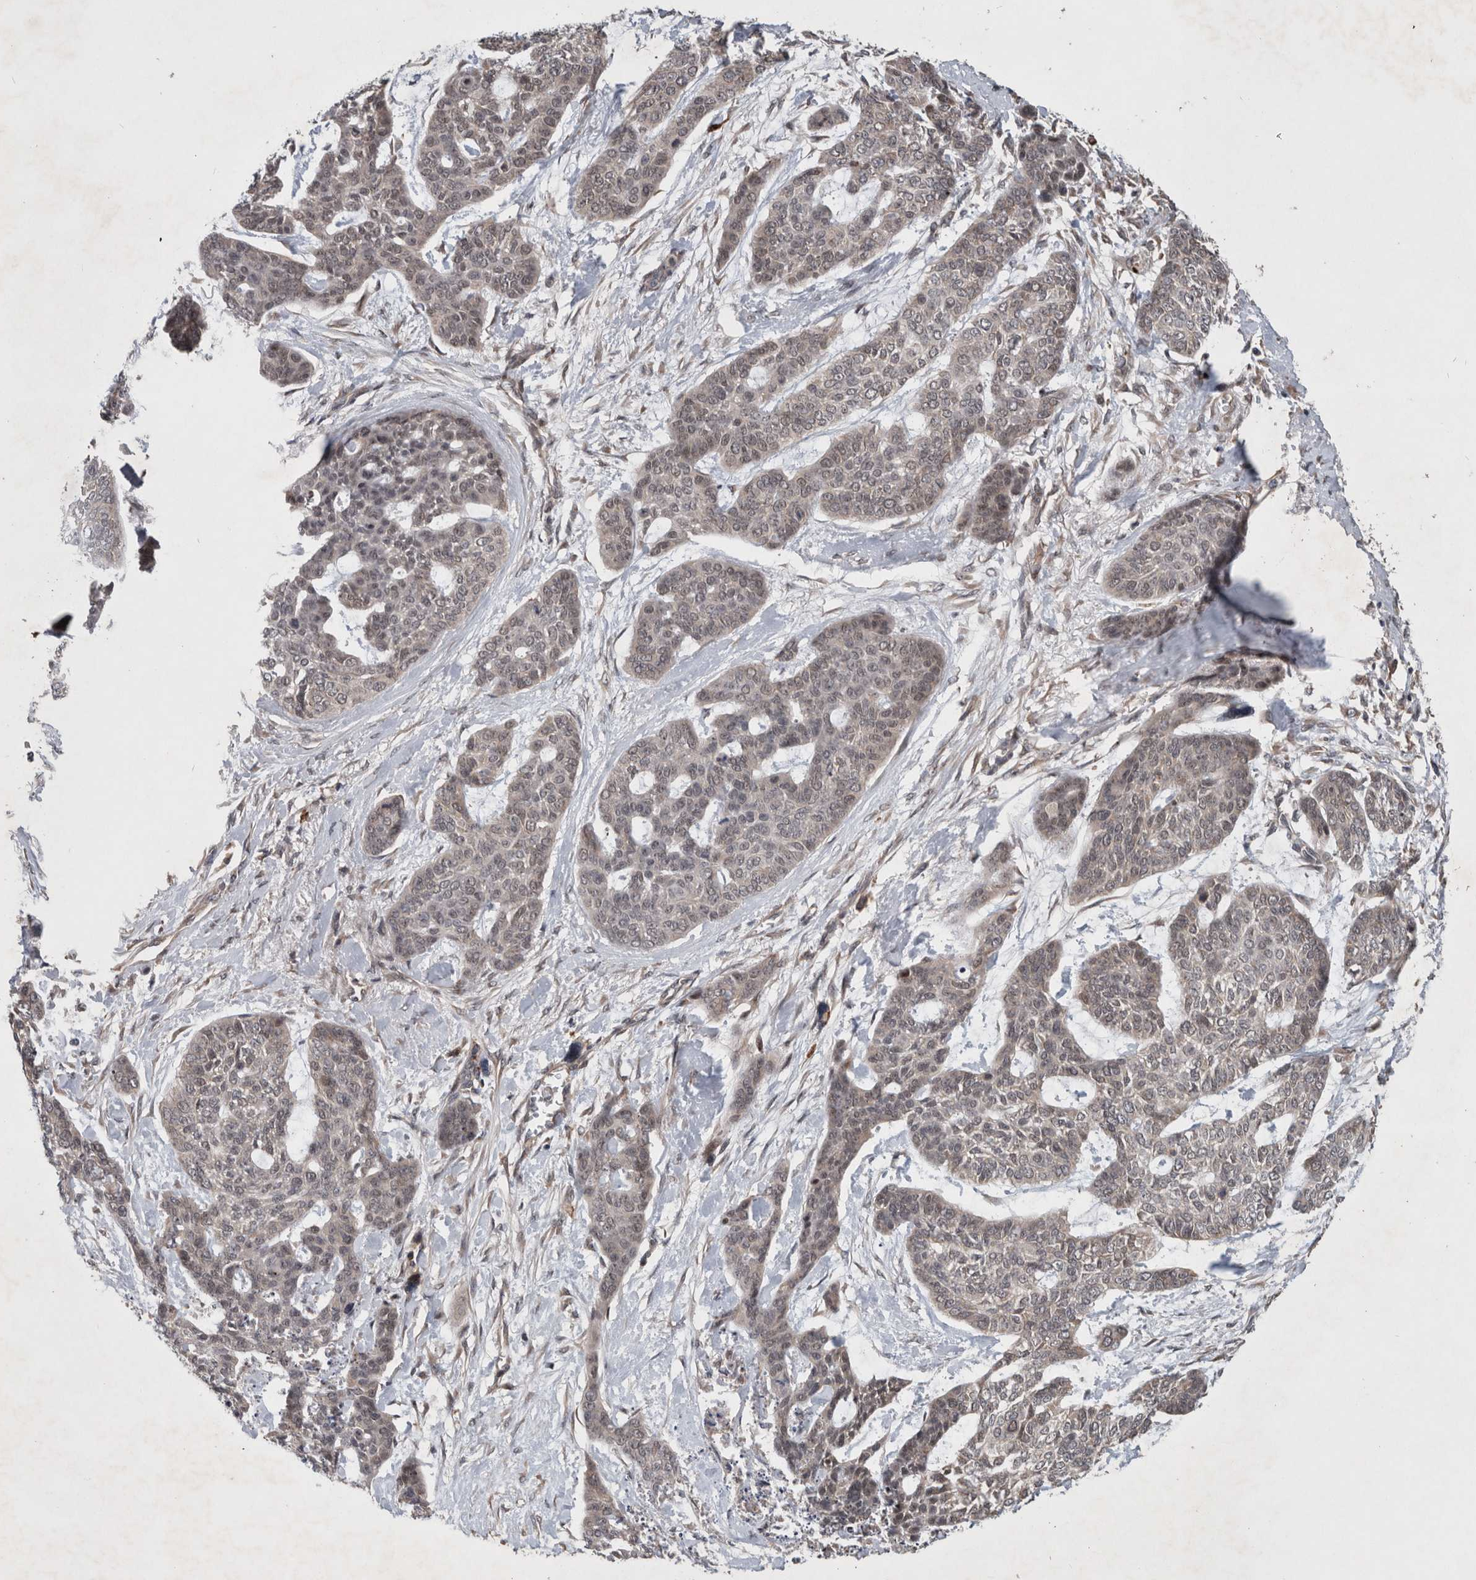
{"staining": {"intensity": "negative", "quantity": "none", "location": "none"}, "tissue": "skin cancer", "cell_type": "Tumor cells", "image_type": "cancer", "snomed": [{"axis": "morphology", "description": "Basal cell carcinoma"}, {"axis": "topography", "description": "Skin"}], "caption": "Immunohistochemistry micrograph of neoplastic tissue: human skin cancer stained with DAB exhibits no significant protein expression in tumor cells.", "gene": "GIMAP6", "patient": {"sex": "female", "age": 64}}